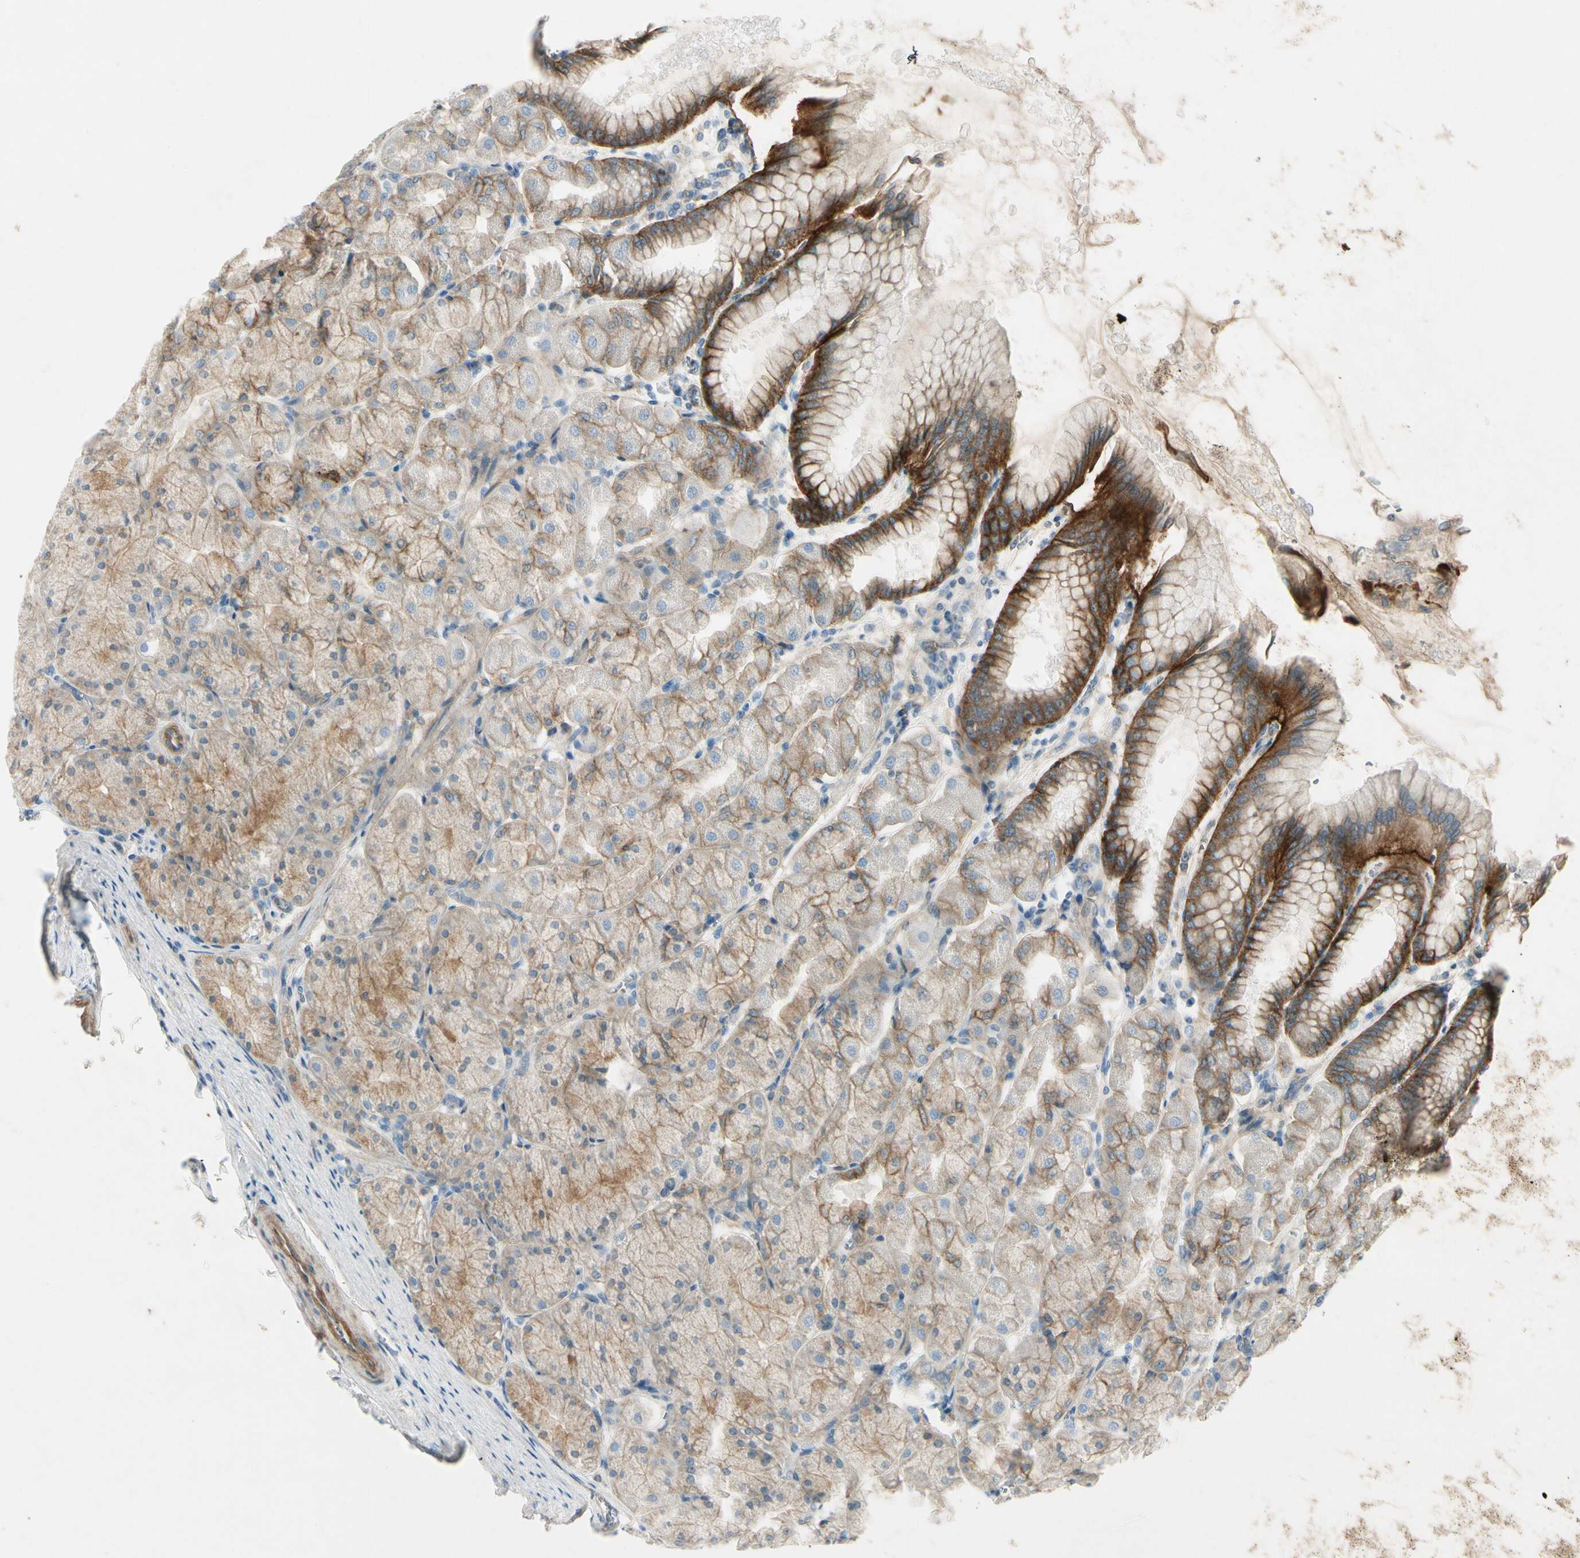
{"staining": {"intensity": "strong", "quantity": ">75%", "location": "cytoplasmic/membranous"}, "tissue": "stomach", "cell_type": "Glandular cells", "image_type": "normal", "snomed": [{"axis": "morphology", "description": "Normal tissue, NOS"}, {"axis": "topography", "description": "Stomach, upper"}], "caption": "Stomach stained for a protein shows strong cytoplasmic/membranous positivity in glandular cells. Immunohistochemistry (ihc) stains the protein in brown and the nuclei are stained blue.", "gene": "ITGA3", "patient": {"sex": "female", "age": 56}}